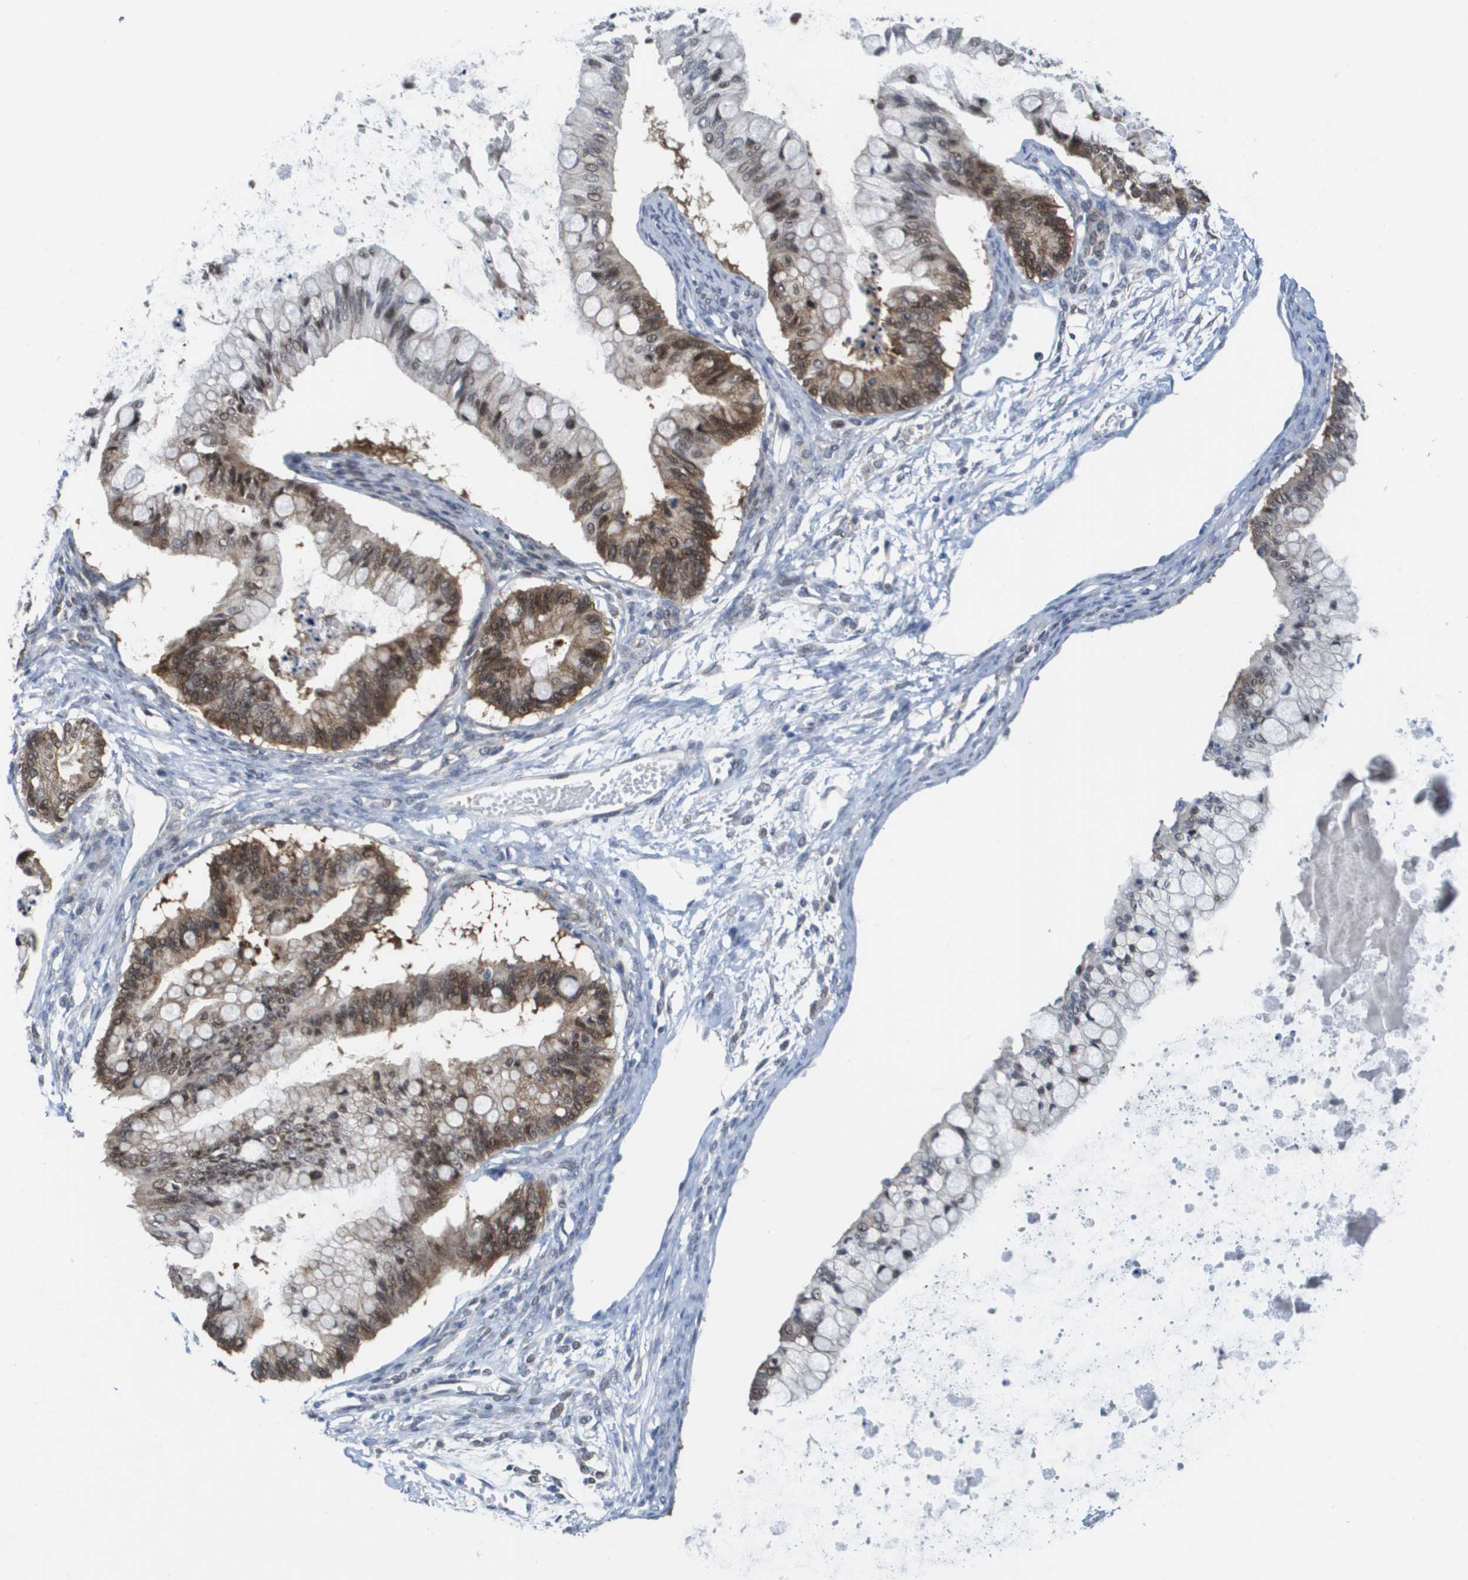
{"staining": {"intensity": "moderate", "quantity": ">75%", "location": "cytoplasmic/membranous,nuclear"}, "tissue": "ovarian cancer", "cell_type": "Tumor cells", "image_type": "cancer", "snomed": [{"axis": "morphology", "description": "Cystadenocarcinoma, mucinous, NOS"}, {"axis": "topography", "description": "Ovary"}], "caption": "A brown stain labels moderate cytoplasmic/membranous and nuclear positivity of a protein in ovarian mucinous cystadenocarcinoma tumor cells.", "gene": "FKBP4", "patient": {"sex": "female", "age": 57}}